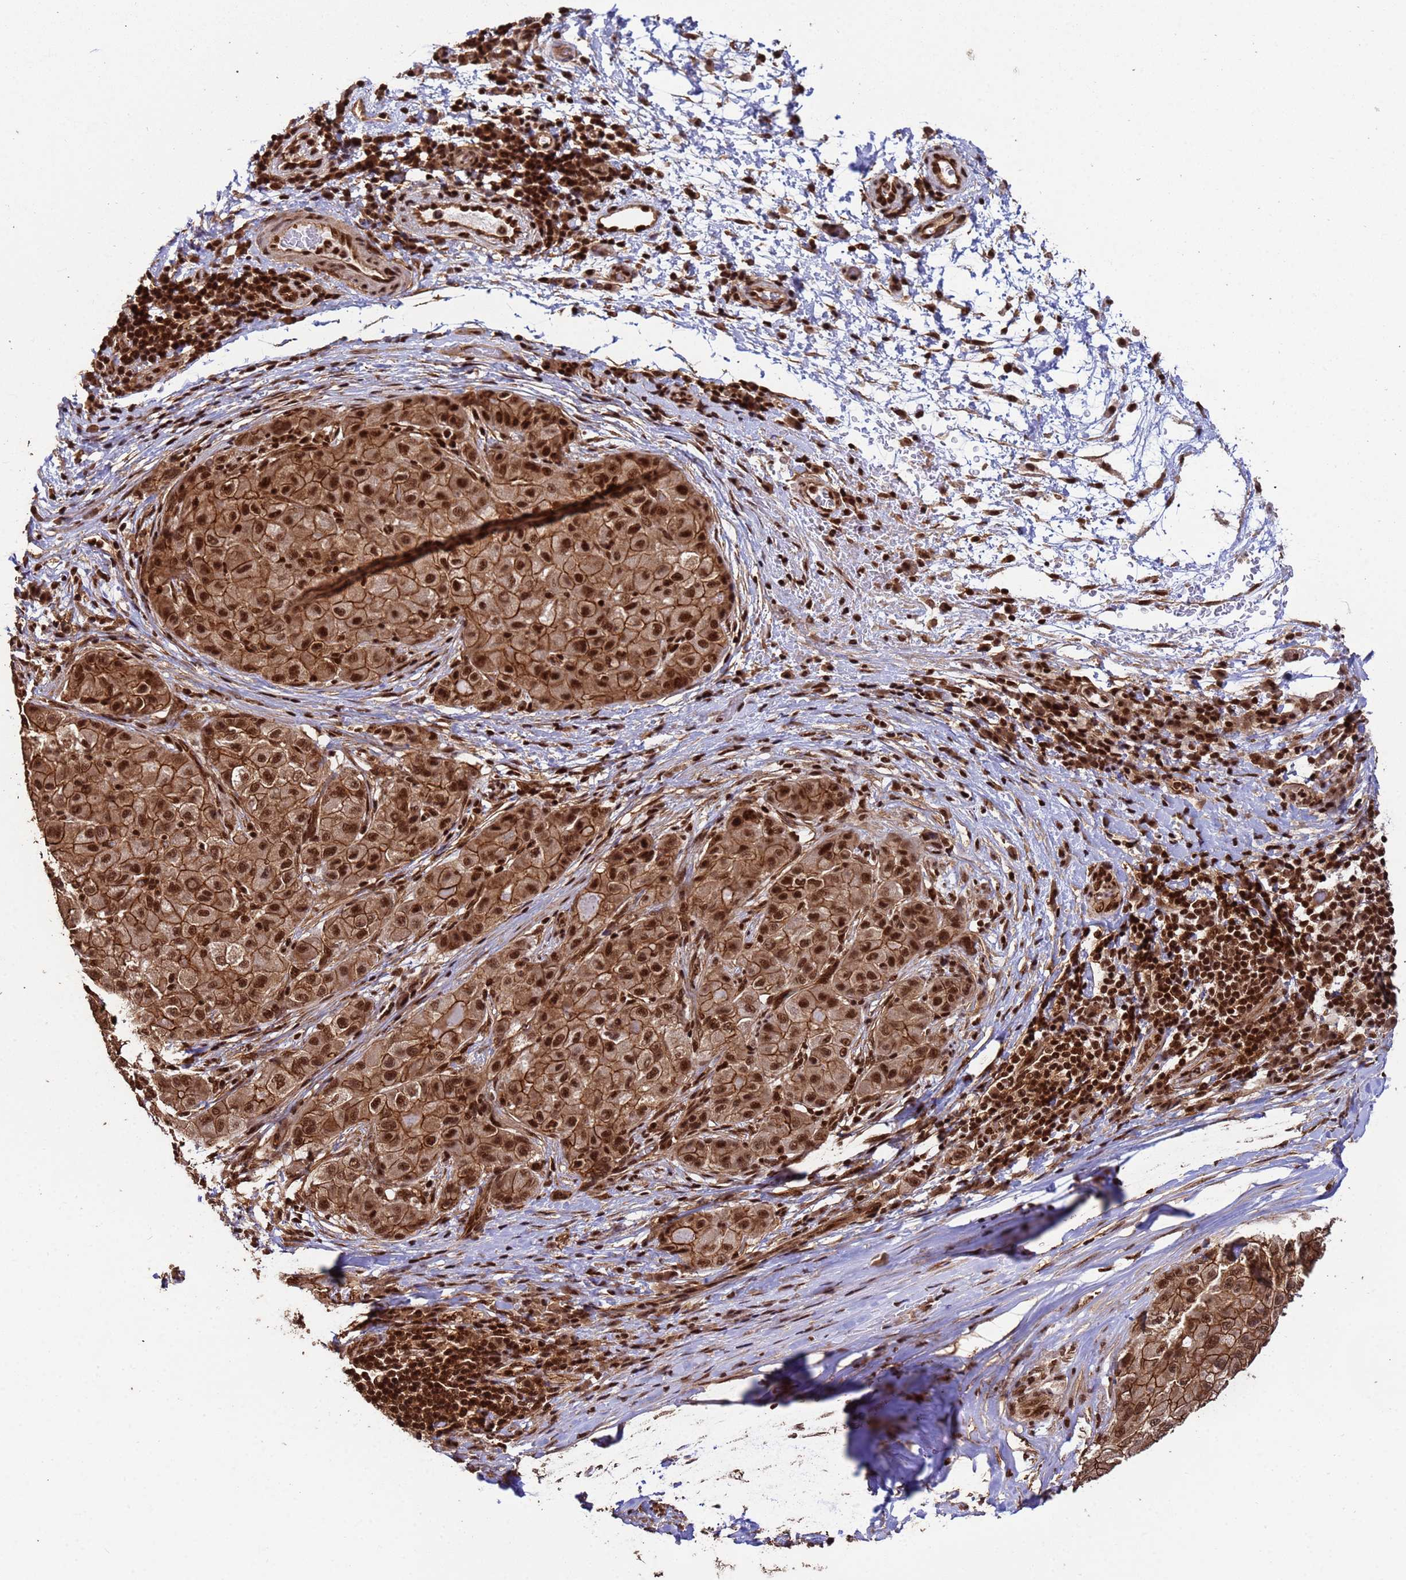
{"staining": {"intensity": "strong", "quantity": ">75%", "location": "cytoplasmic/membranous,nuclear"}, "tissue": "liver cancer", "cell_type": "Tumor cells", "image_type": "cancer", "snomed": [{"axis": "morphology", "description": "Carcinoma, Hepatocellular, NOS"}, {"axis": "topography", "description": "Liver"}], "caption": "High-power microscopy captured an immunohistochemistry micrograph of liver hepatocellular carcinoma, revealing strong cytoplasmic/membranous and nuclear staining in approximately >75% of tumor cells.", "gene": "SYF2", "patient": {"sex": "male", "age": 80}}